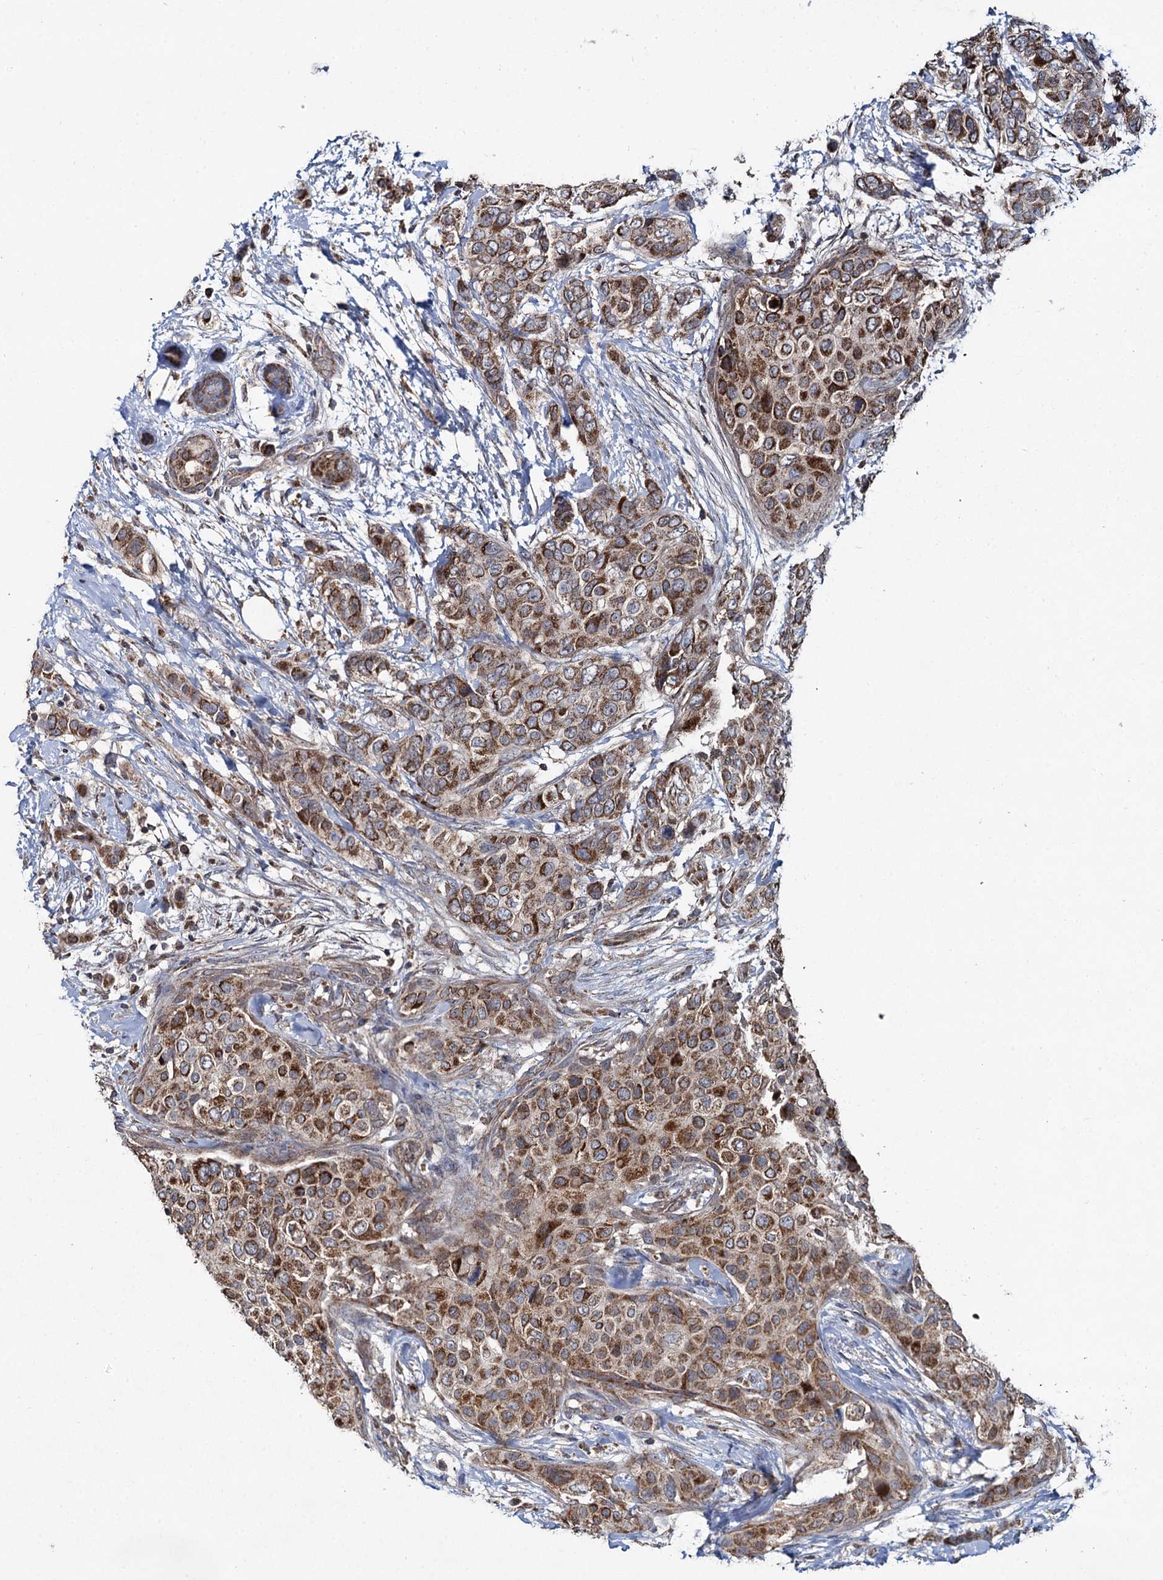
{"staining": {"intensity": "strong", "quantity": ">75%", "location": "cytoplasmic/membranous"}, "tissue": "breast cancer", "cell_type": "Tumor cells", "image_type": "cancer", "snomed": [{"axis": "morphology", "description": "Lobular carcinoma"}, {"axis": "topography", "description": "Breast"}], "caption": "This micrograph exhibits immunohistochemistry staining of breast cancer, with high strong cytoplasmic/membranous expression in about >75% of tumor cells.", "gene": "METTL4", "patient": {"sex": "female", "age": 51}}